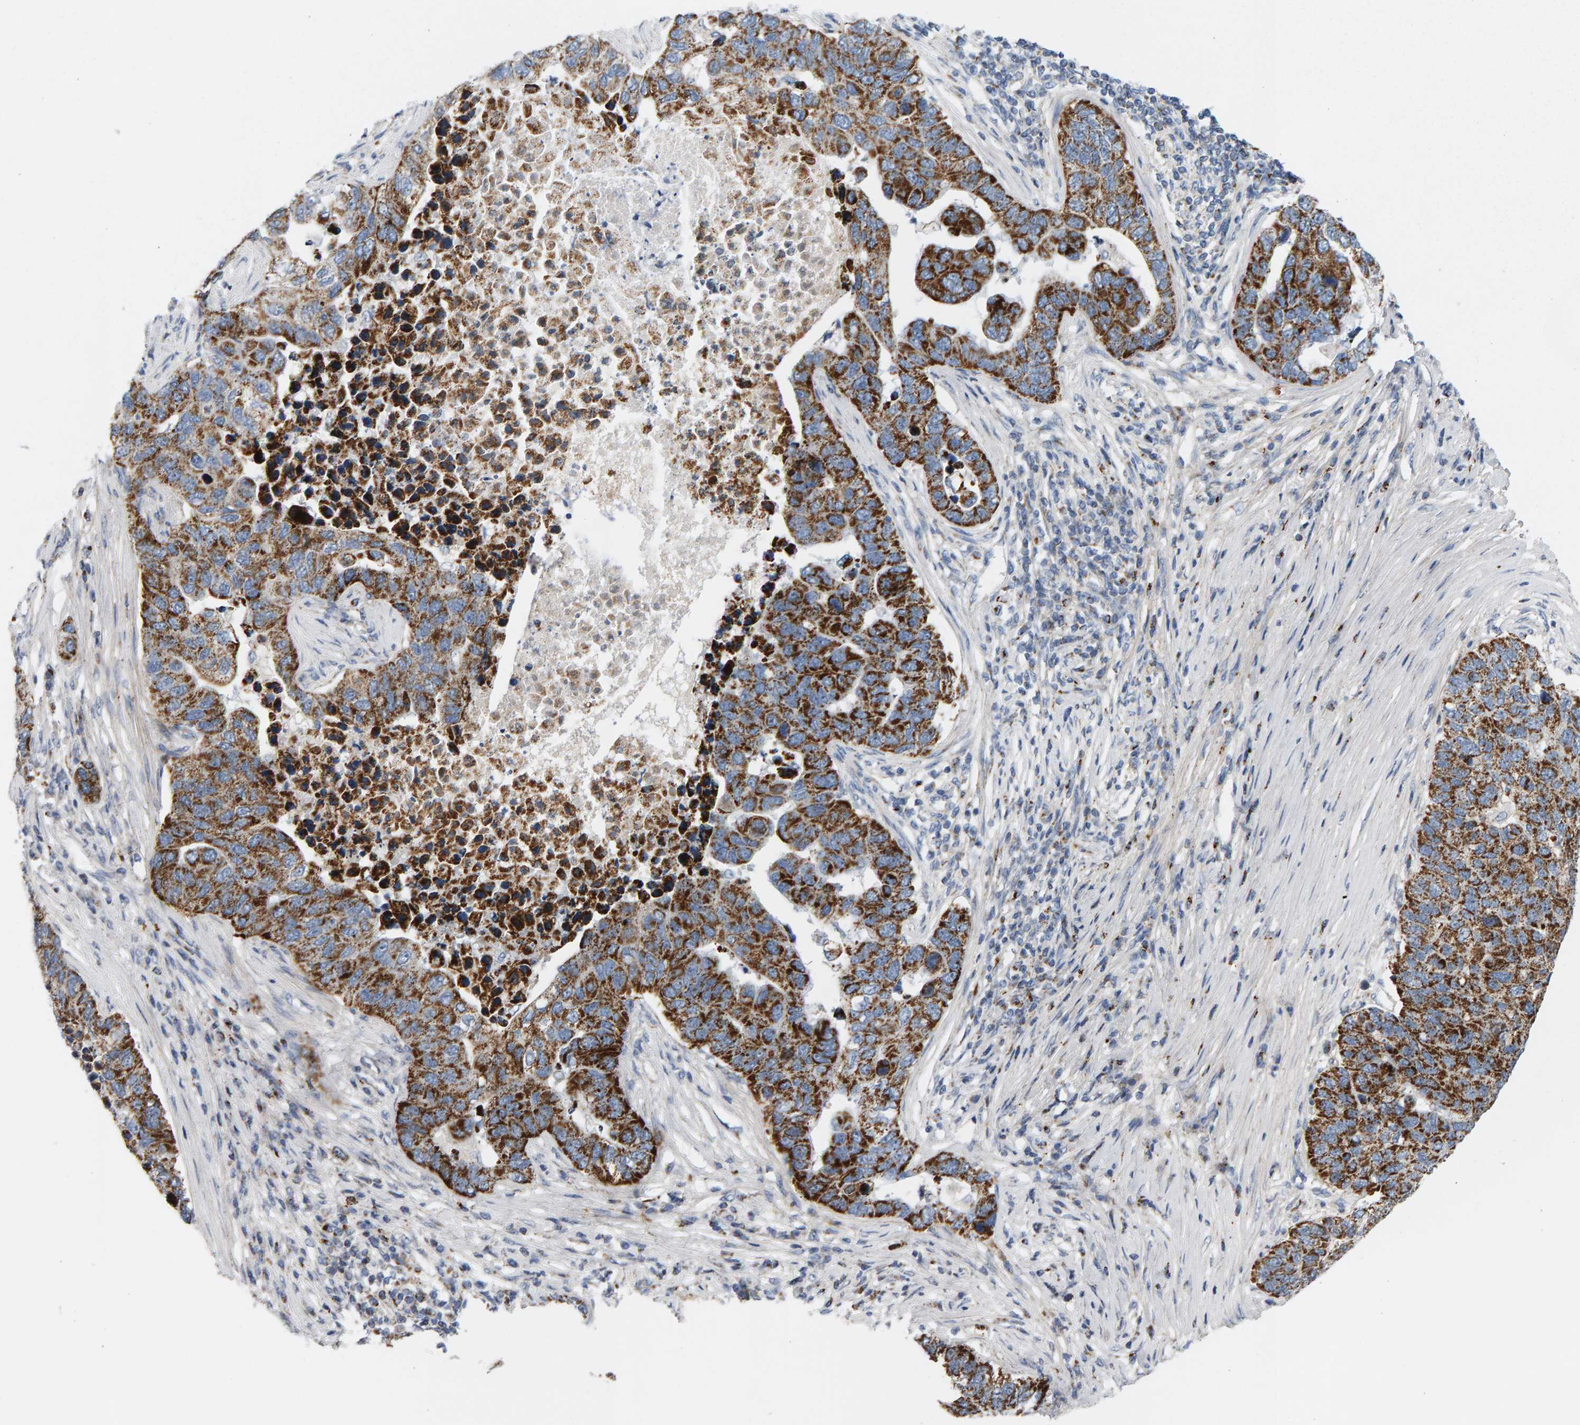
{"staining": {"intensity": "strong", "quantity": ">75%", "location": "cytoplasmic/membranous"}, "tissue": "pancreatic cancer", "cell_type": "Tumor cells", "image_type": "cancer", "snomed": [{"axis": "morphology", "description": "Adenocarcinoma, NOS"}, {"axis": "topography", "description": "Pancreas"}], "caption": "Pancreatic cancer (adenocarcinoma) stained with immunohistochemistry (IHC) displays strong cytoplasmic/membranous expression in approximately >75% of tumor cells. Nuclei are stained in blue.", "gene": "GGTA1", "patient": {"sex": "female", "age": 61}}